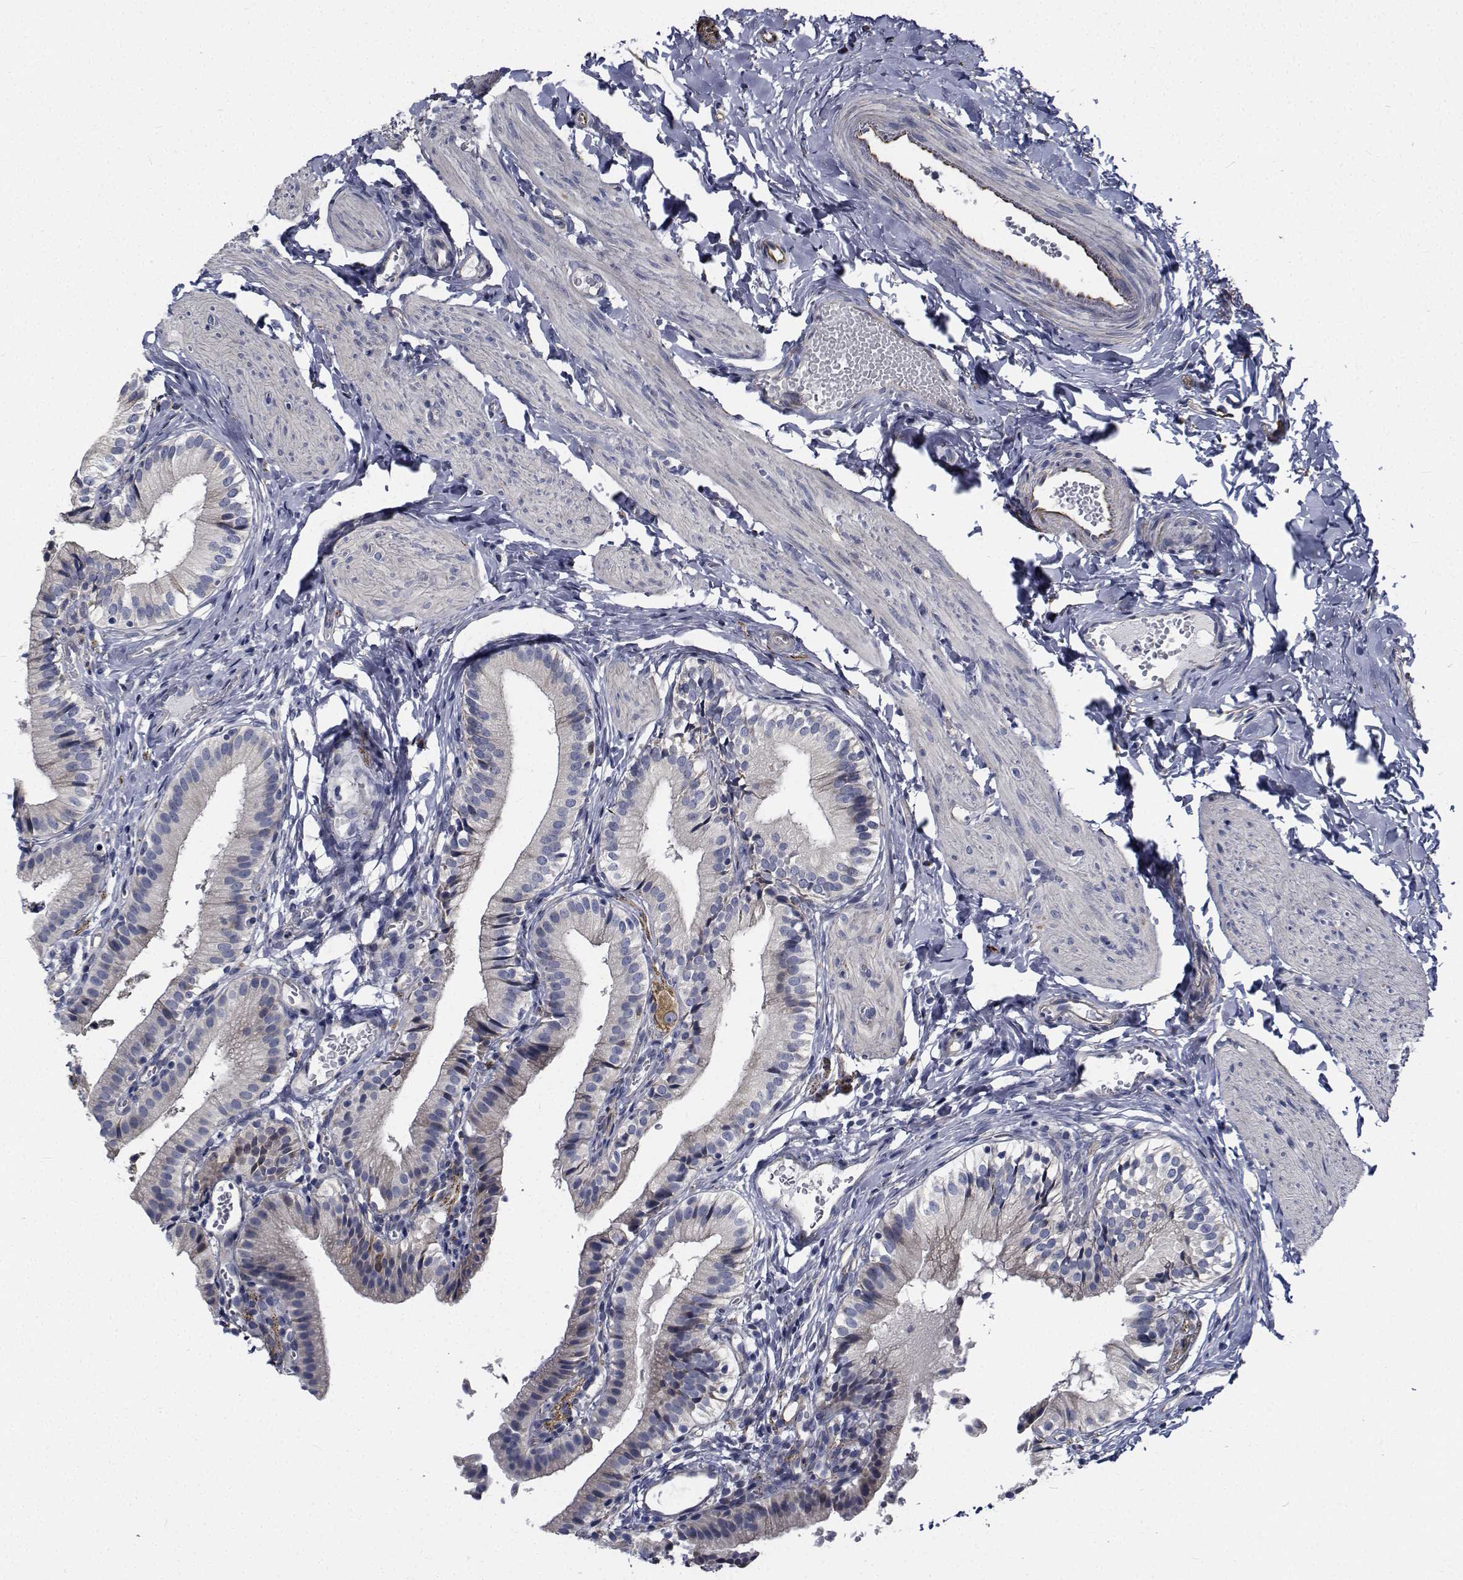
{"staining": {"intensity": "negative", "quantity": "none", "location": "none"}, "tissue": "gallbladder", "cell_type": "Glandular cells", "image_type": "normal", "snomed": [{"axis": "morphology", "description": "Normal tissue, NOS"}, {"axis": "topography", "description": "Gallbladder"}], "caption": "Gallbladder stained for a protein using IHC shows no staining glandular cells.", "gene": "TTBK1", "patient": {"sex": "female", "age": 47}}